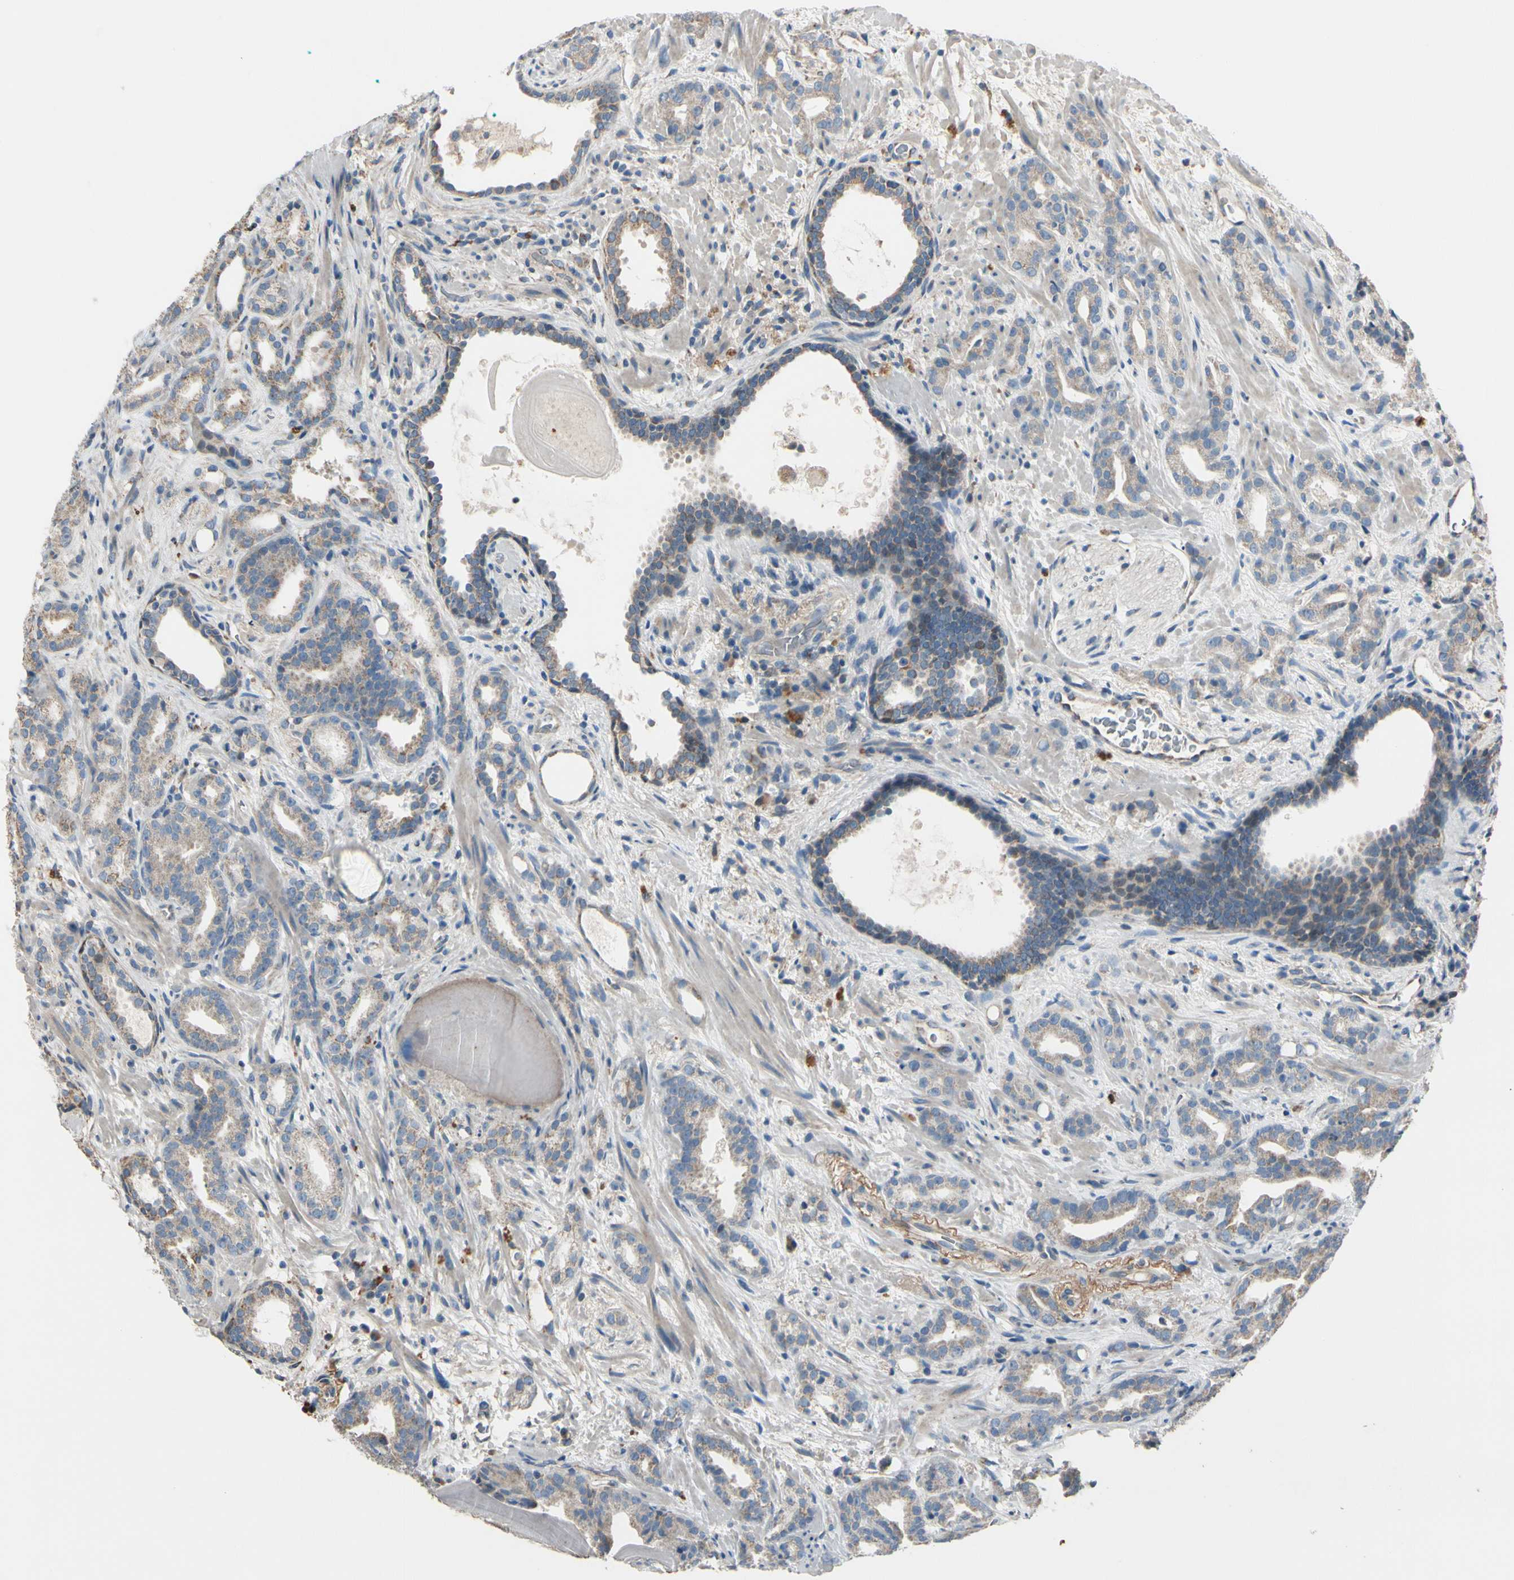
{"staining": {"intensity": "weak", "quantity": ">75%", "location": "cytoplasmic/membranous"}, "tissue": "prostate cancer", "cell_type": "Tumor cells", "image_type": "cancer", "snomed": [{"axis": "morphology", "description": "Adenocarcinoma, Low grade"}, {"axis": "topography", "description": "Prostate"}], "caption": "Immunohistochemical staining of human prostate cancer demonstrates low levels of weak cytoplasmic/membranous protein staining in about >75% of tumor cells.", "gene": "EPHA3", "patient": {"sex": "male", "age": 63}}